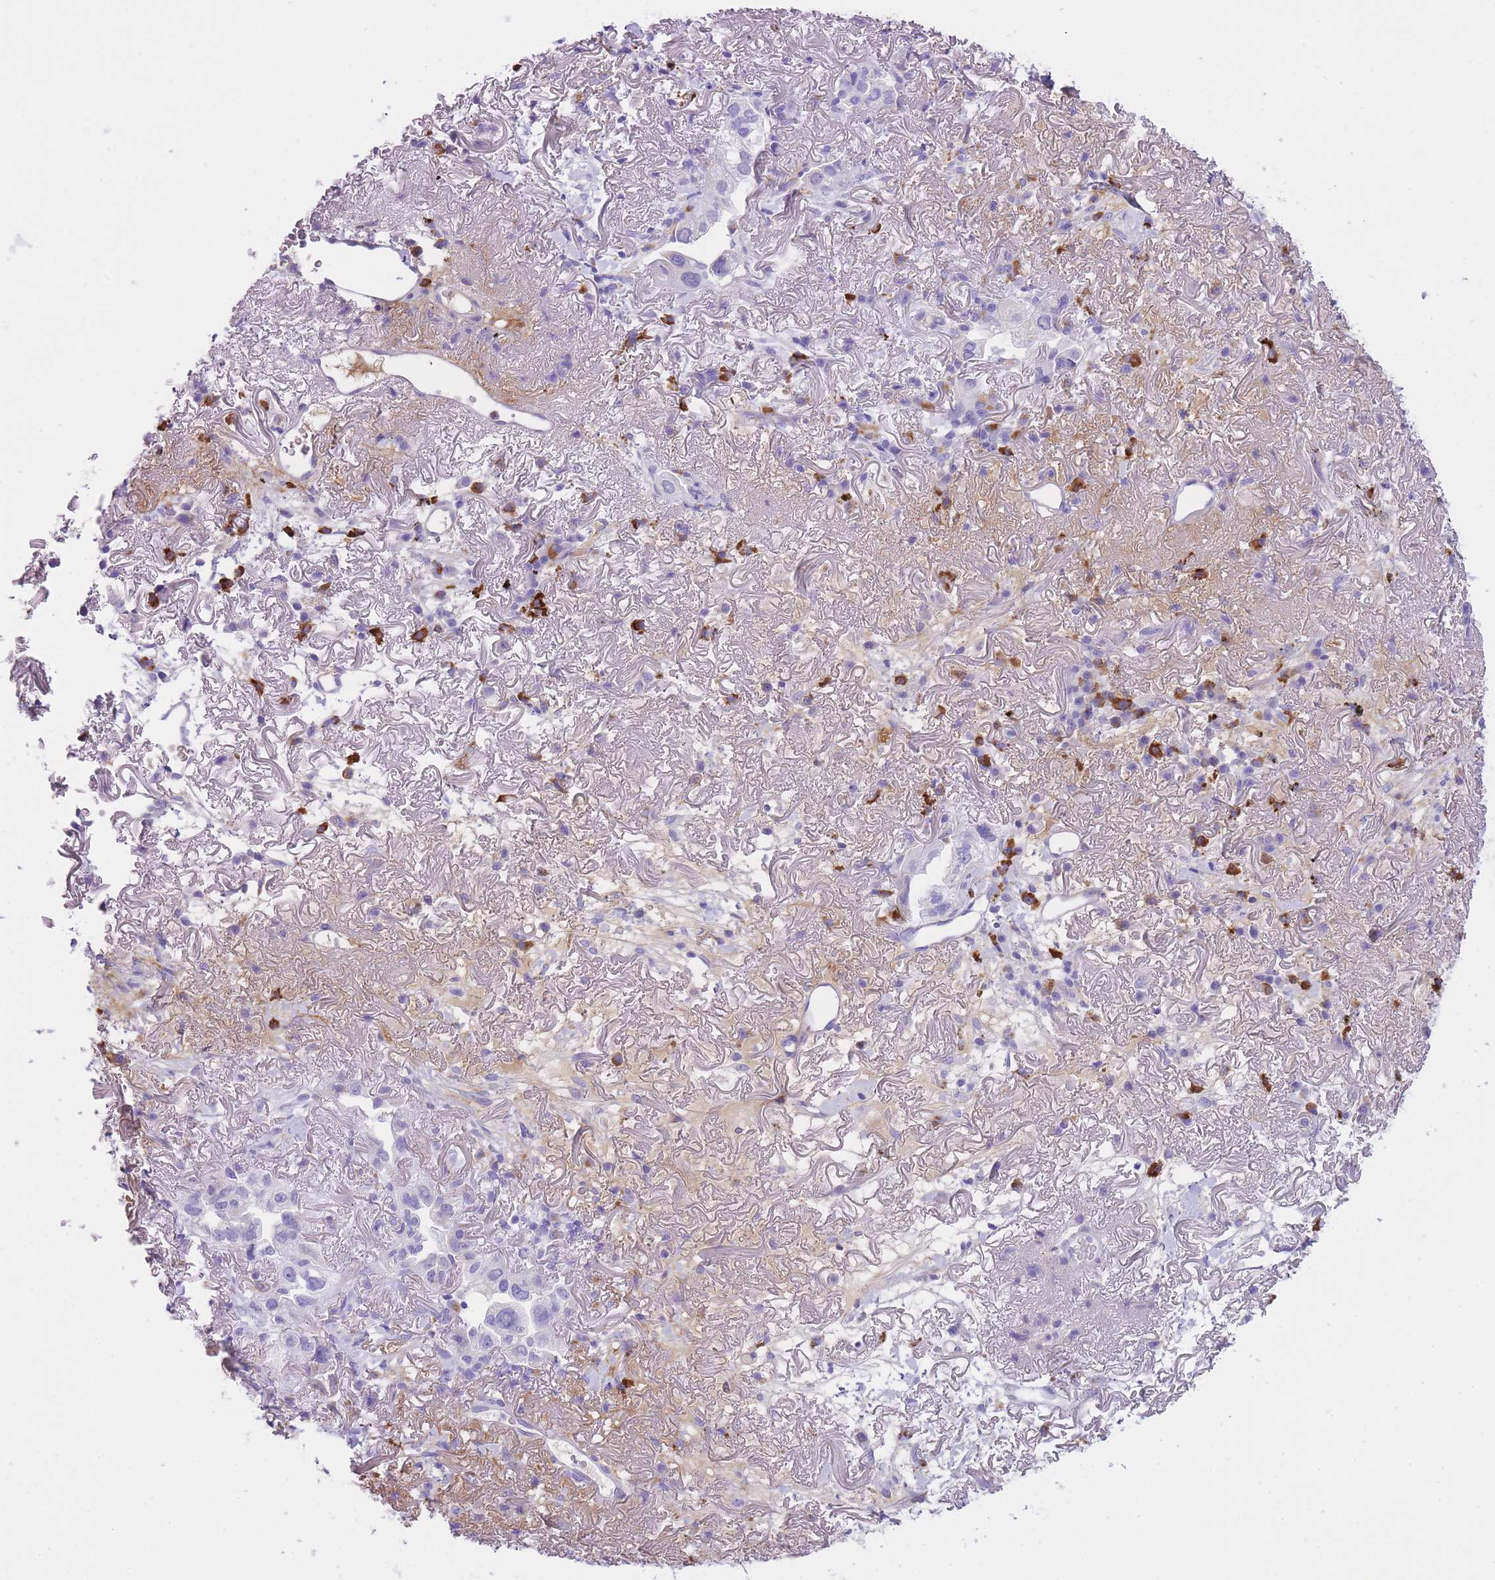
{"staining": {"intensity": "negative", "quantity": "none", "location": "none"}, "tissue": "lung cancer", "cell_type": "Tumor cells", "image_type": "cancer", "snomed": [{"axis": "morphology", "description": "Adenocarcinoma, NOS"}, {"axis": "topography", "description": "Lung"}], "caption": "An IHC image of adenocarcinoma (lung) is shown. There is no staining in tumor cells of adenocarcinoma (lung).", "gene": "PLBD1", "patient": {"sex": "female", "age": 69}}